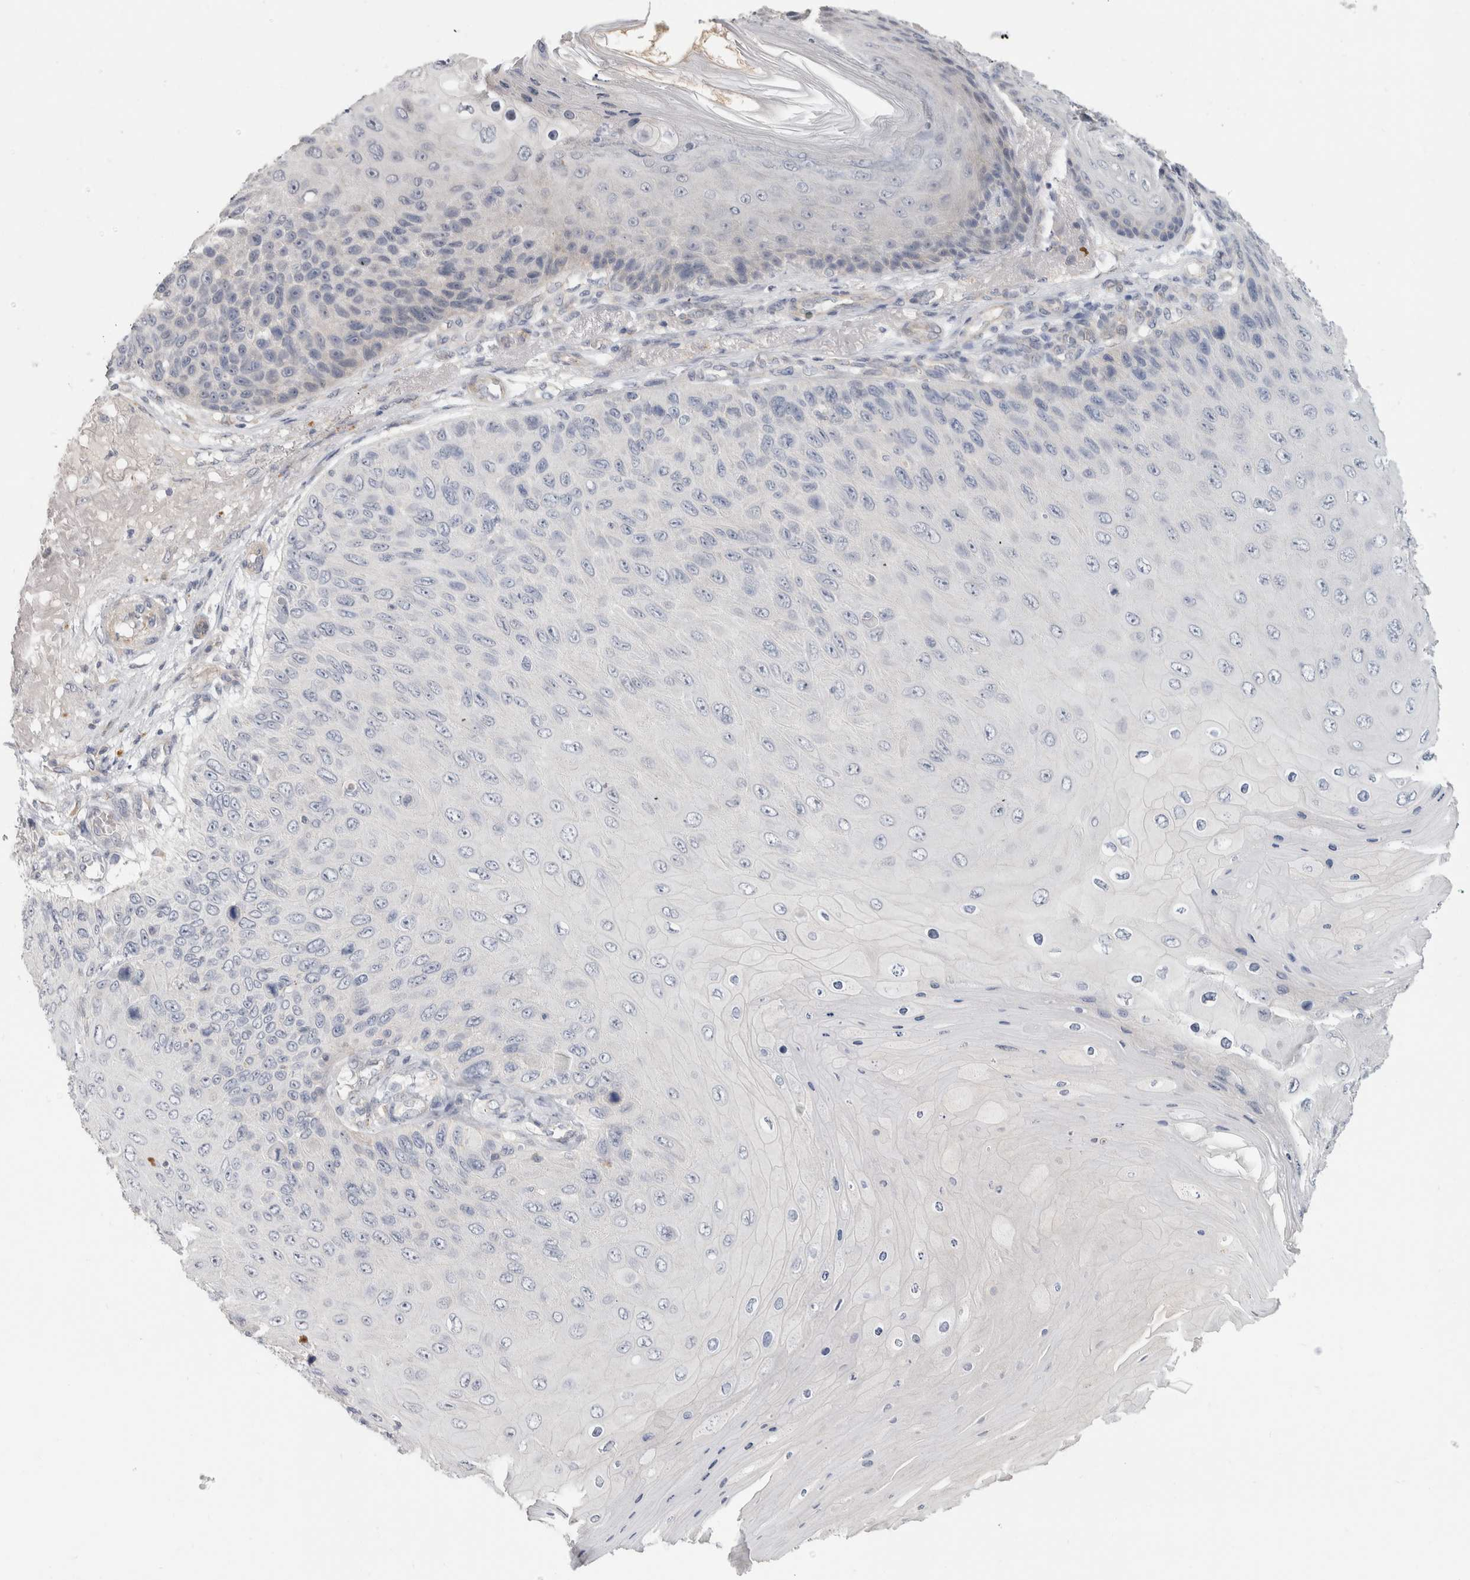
{"staining": {"intensity": "negative", "quantity": "none", "location": "none"}, "tissue": "skin cancer", "cell_type": "Tumor cells", "image_type": "cancer", "snomed": [{"axis": "morphology", "description": "Squamous cell carcinoma, NOS"}, {"axis": "topography", "description": "Skin"}], "caption": "Protein analysis of skin cancer displays no significant staining in tumor cells.", "gene": "AFP", "patient": {"sex": "female", "age": 88}}